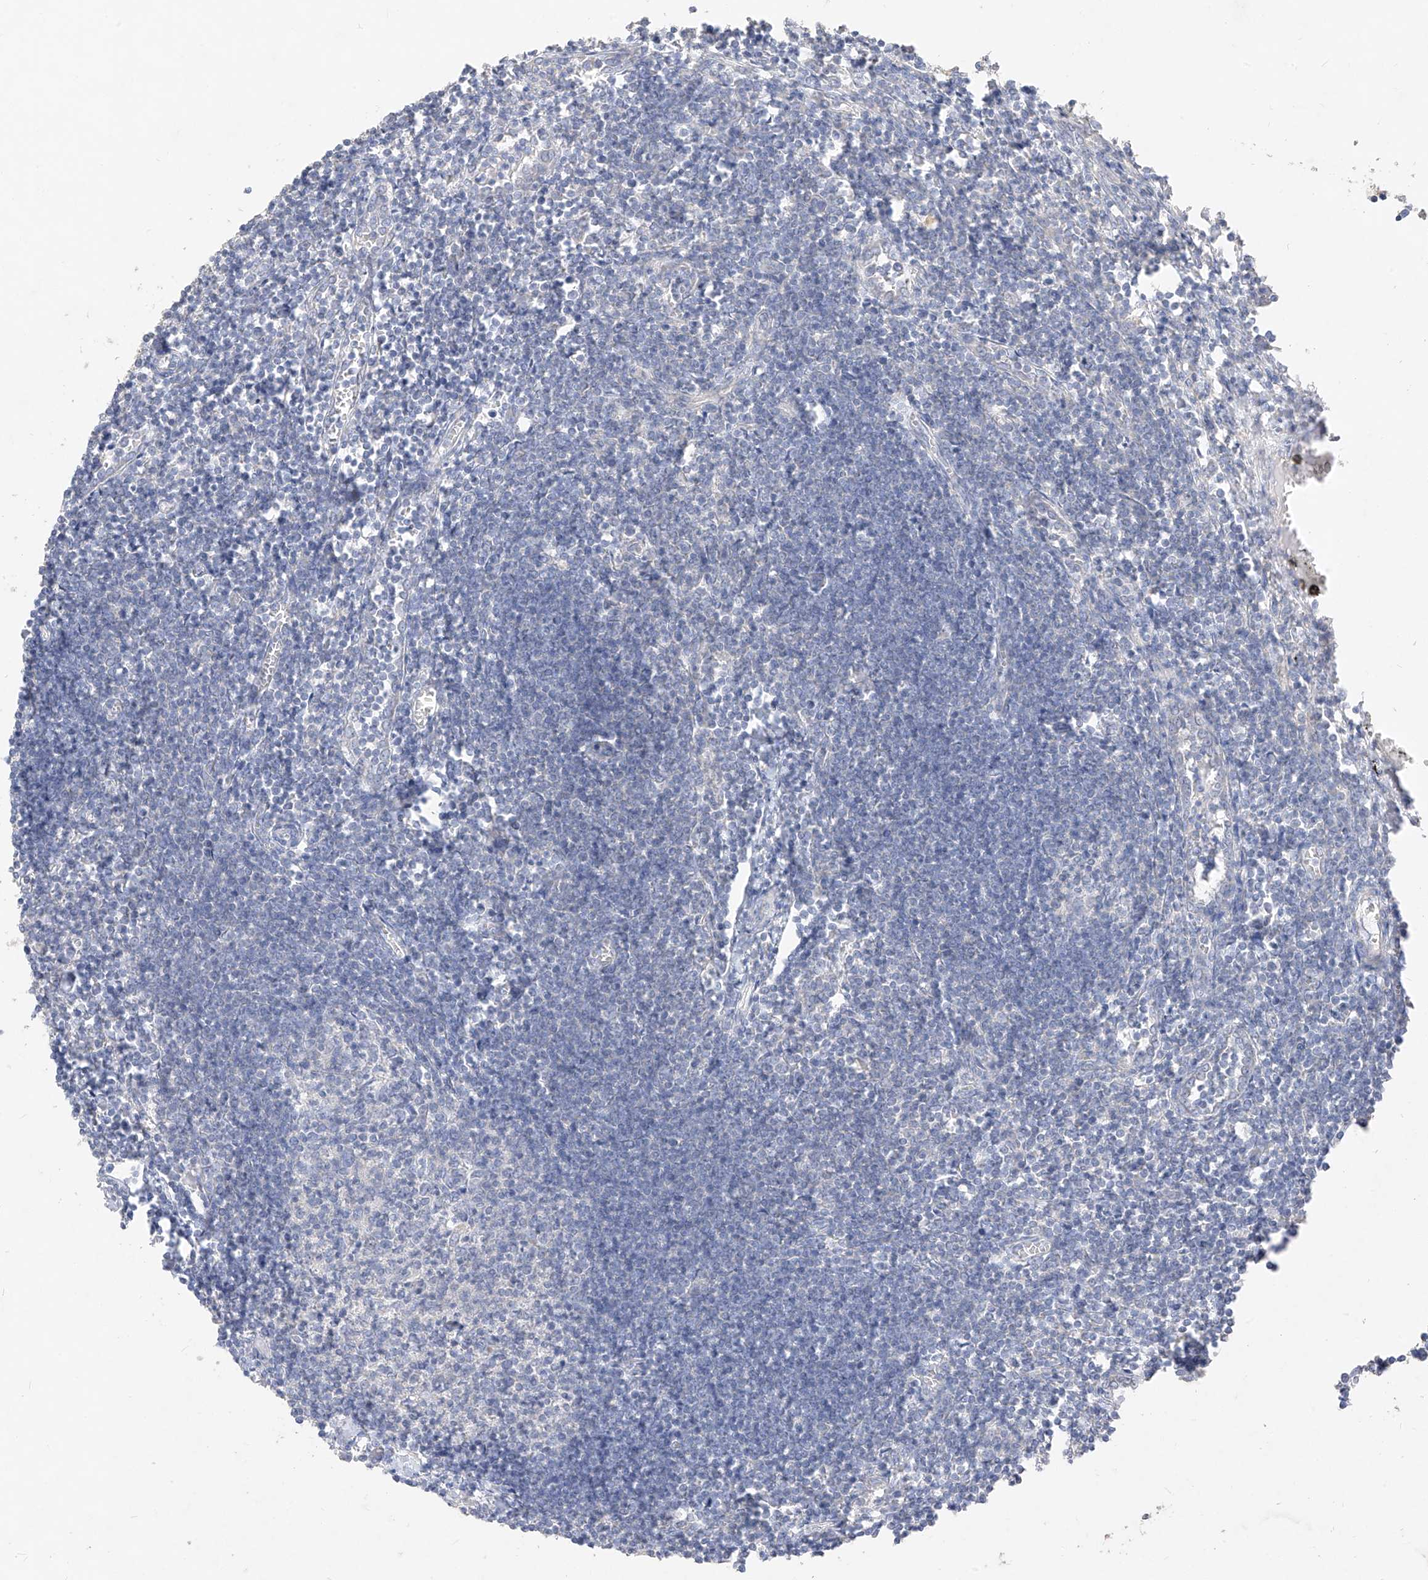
{"staining": {"intensity": "negative", "quantity": "none", "location": "none"}, "tissue": "lymph node", "cell_type": "Germinal center cells", "image_type": "normal", "snomed": [{"axis": "morphology", "description": "Normal tissue, NOS"}, {"axis": "morphology", "description": "Malignant melanoma, Metastatic site"}, {"axis": "topography", "description": "Lymph node"}], "caption": "Immunohistochemistry (IHC) photomicrograph of normal lymph node: human lymph node stained with DAB reveals no significant protein staining in germinal center cells.", "gene": "ZZEF1", "patient": {"sex": "male", "age": 41}}